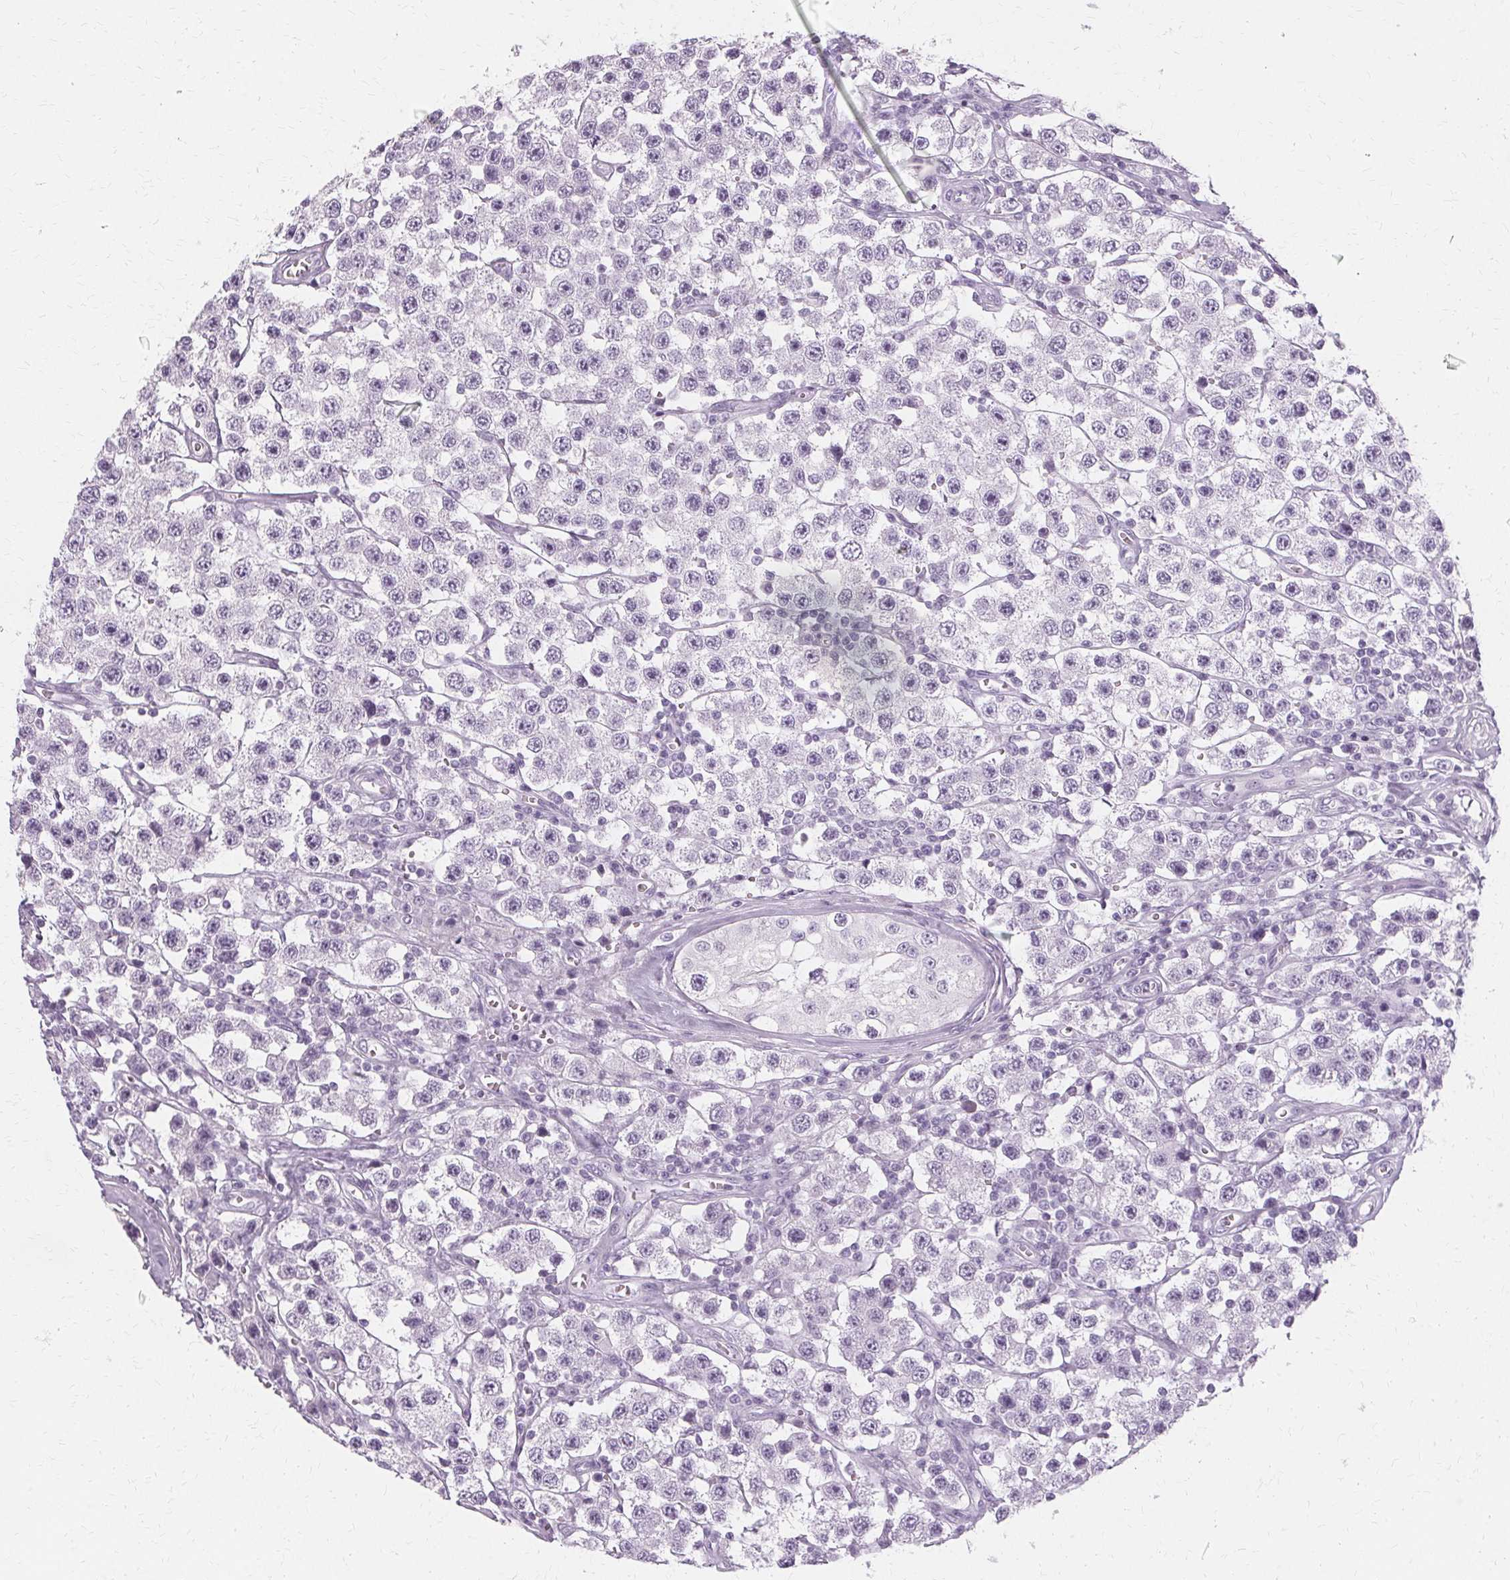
{"staining": {"intensity": "negative", "quantity": "none", "location": "none"}, "tissue": "testis cancer", "cell_type": "Tumor cells", "image_type": "cancer", "snomed": [{"axis": "morphology", "description": "Seminoma, NOS"}, {"axis": "topography", "description": "Testis"}], "caption": "This histopathology image is of testis cancer (seminoma) stained with immunohistochemistry to label a protein in brown with the nuclei are counter-stained blue. There is no staining in tumor cells.", "gene": "KRT6C", "patient": {"sex": "male", "age": 34}}